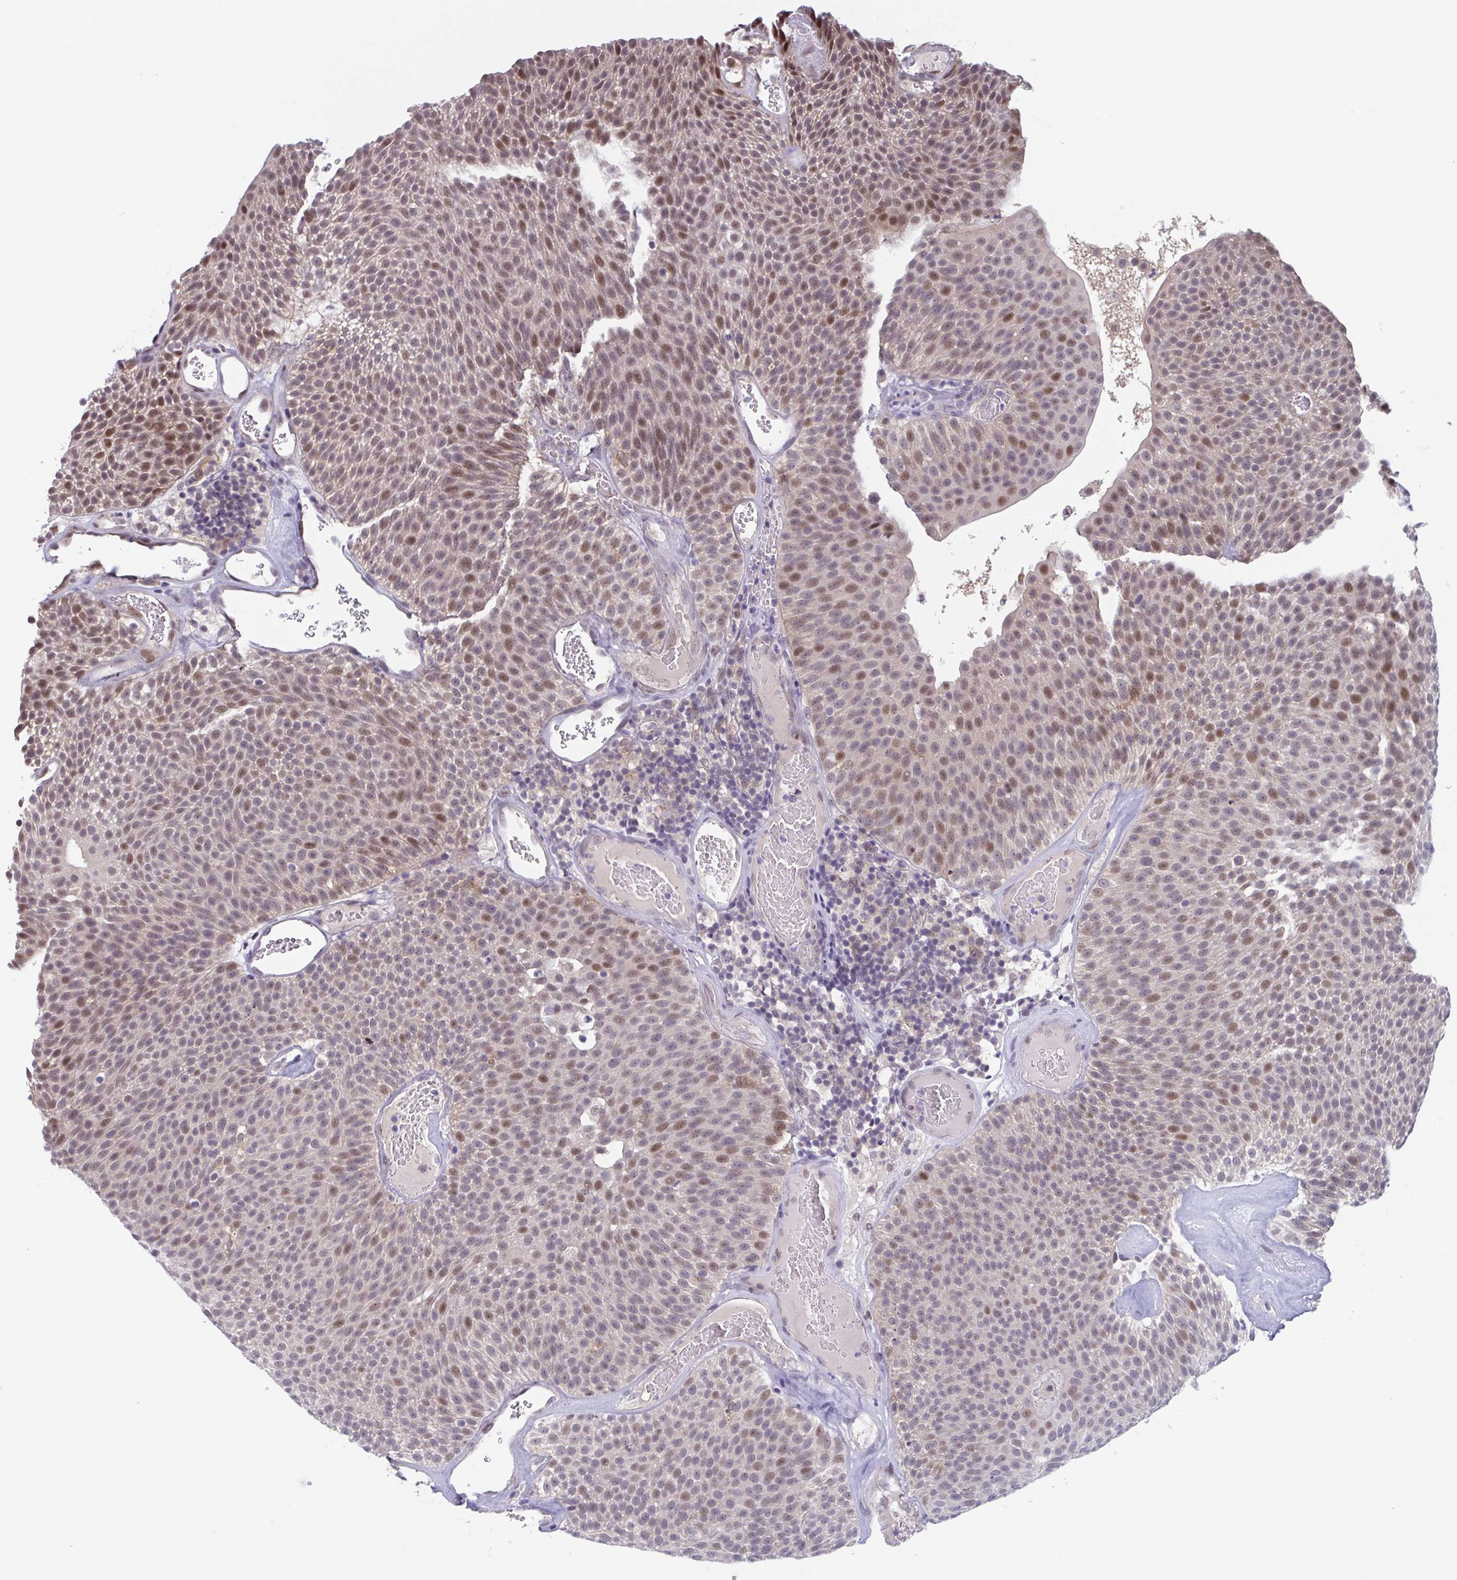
{"staining": {"intensity": "moderate", "quantity": "25%-75%", "location": "nuclear"}, "tissue": "urothelial cancer", "cell_type": "Tumor cells", "image_type": "cancer", "snomed": [{"axis": "morphology", "description": "Urothelial carcinoma, Low grade"}, {"axis": "topography", "description": "Urinary bladder"}], "caption": "The photomicrograph shows a brown stain indicating the presence of a protein in the nuclear of tumor cells in low-grade urothelial carcinoma.", "gene": "RIOK1", "patient": {"sex": "female", "age": 79}}